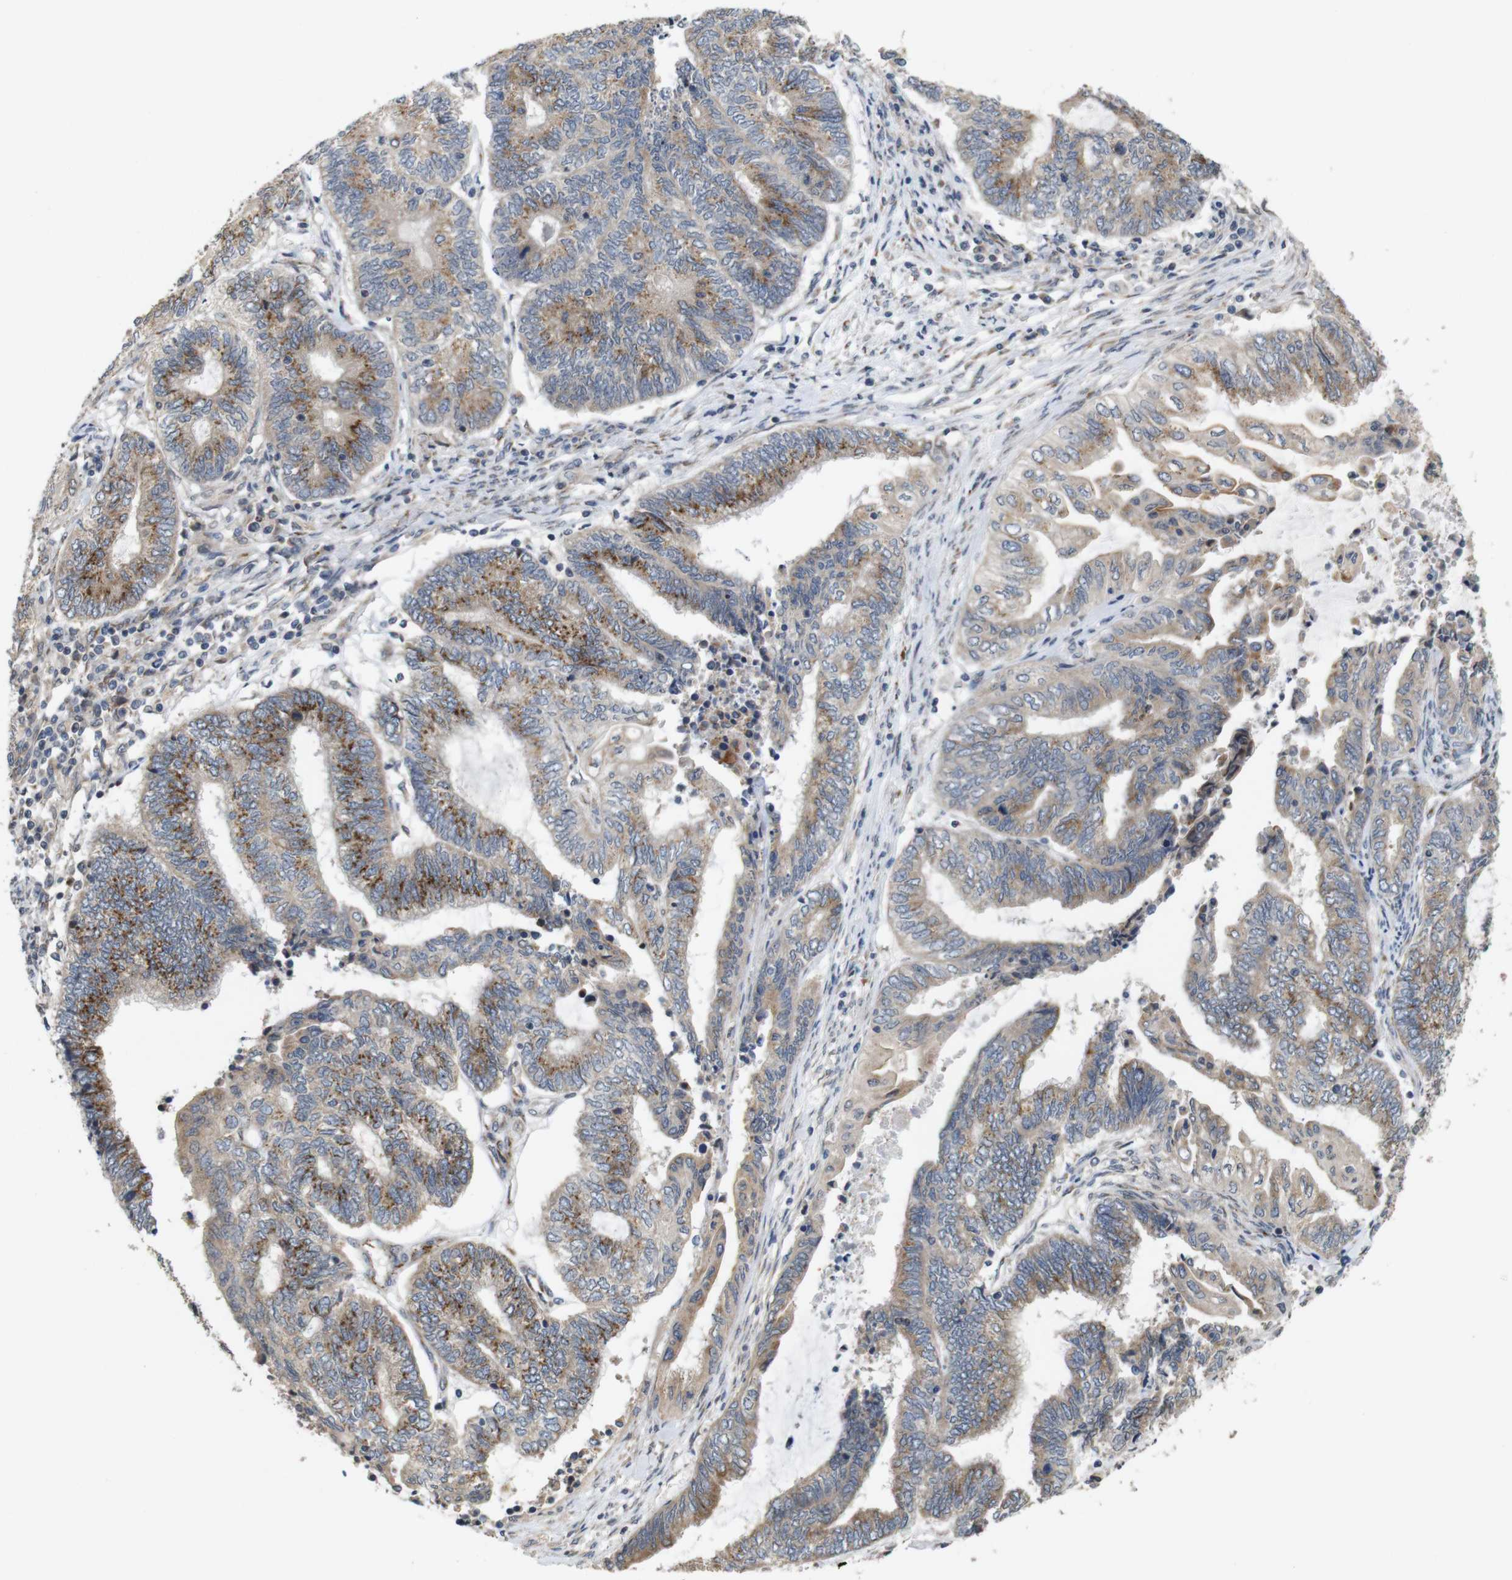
{"staining": {"intensity": "weak", "quantity": ">75%", "location": "cytoplasmic/membranous"}, "tissue": "endometrial cancer", "cell_type": "Tumor cells", "image_type": "cancer", "snomed": [{"axis": "morphology", "description": "Adenocarcinoma, NOS"}, {"axis": "topography", "description": "Uterus"}, {"axis": "topography", "description": "Endometrium"}], "caption": "This histopathology image shows endometrial adenocarcinoma stained with immunohistochemistry (IHC) to label a protein in brown. The cytoplasmic/membranous of tumor cells show weak positivity for the protein. Nuclei are counter-stained blue.", "gene": "EFCAB14", "patient": {"sex": "female", "age": 70}}